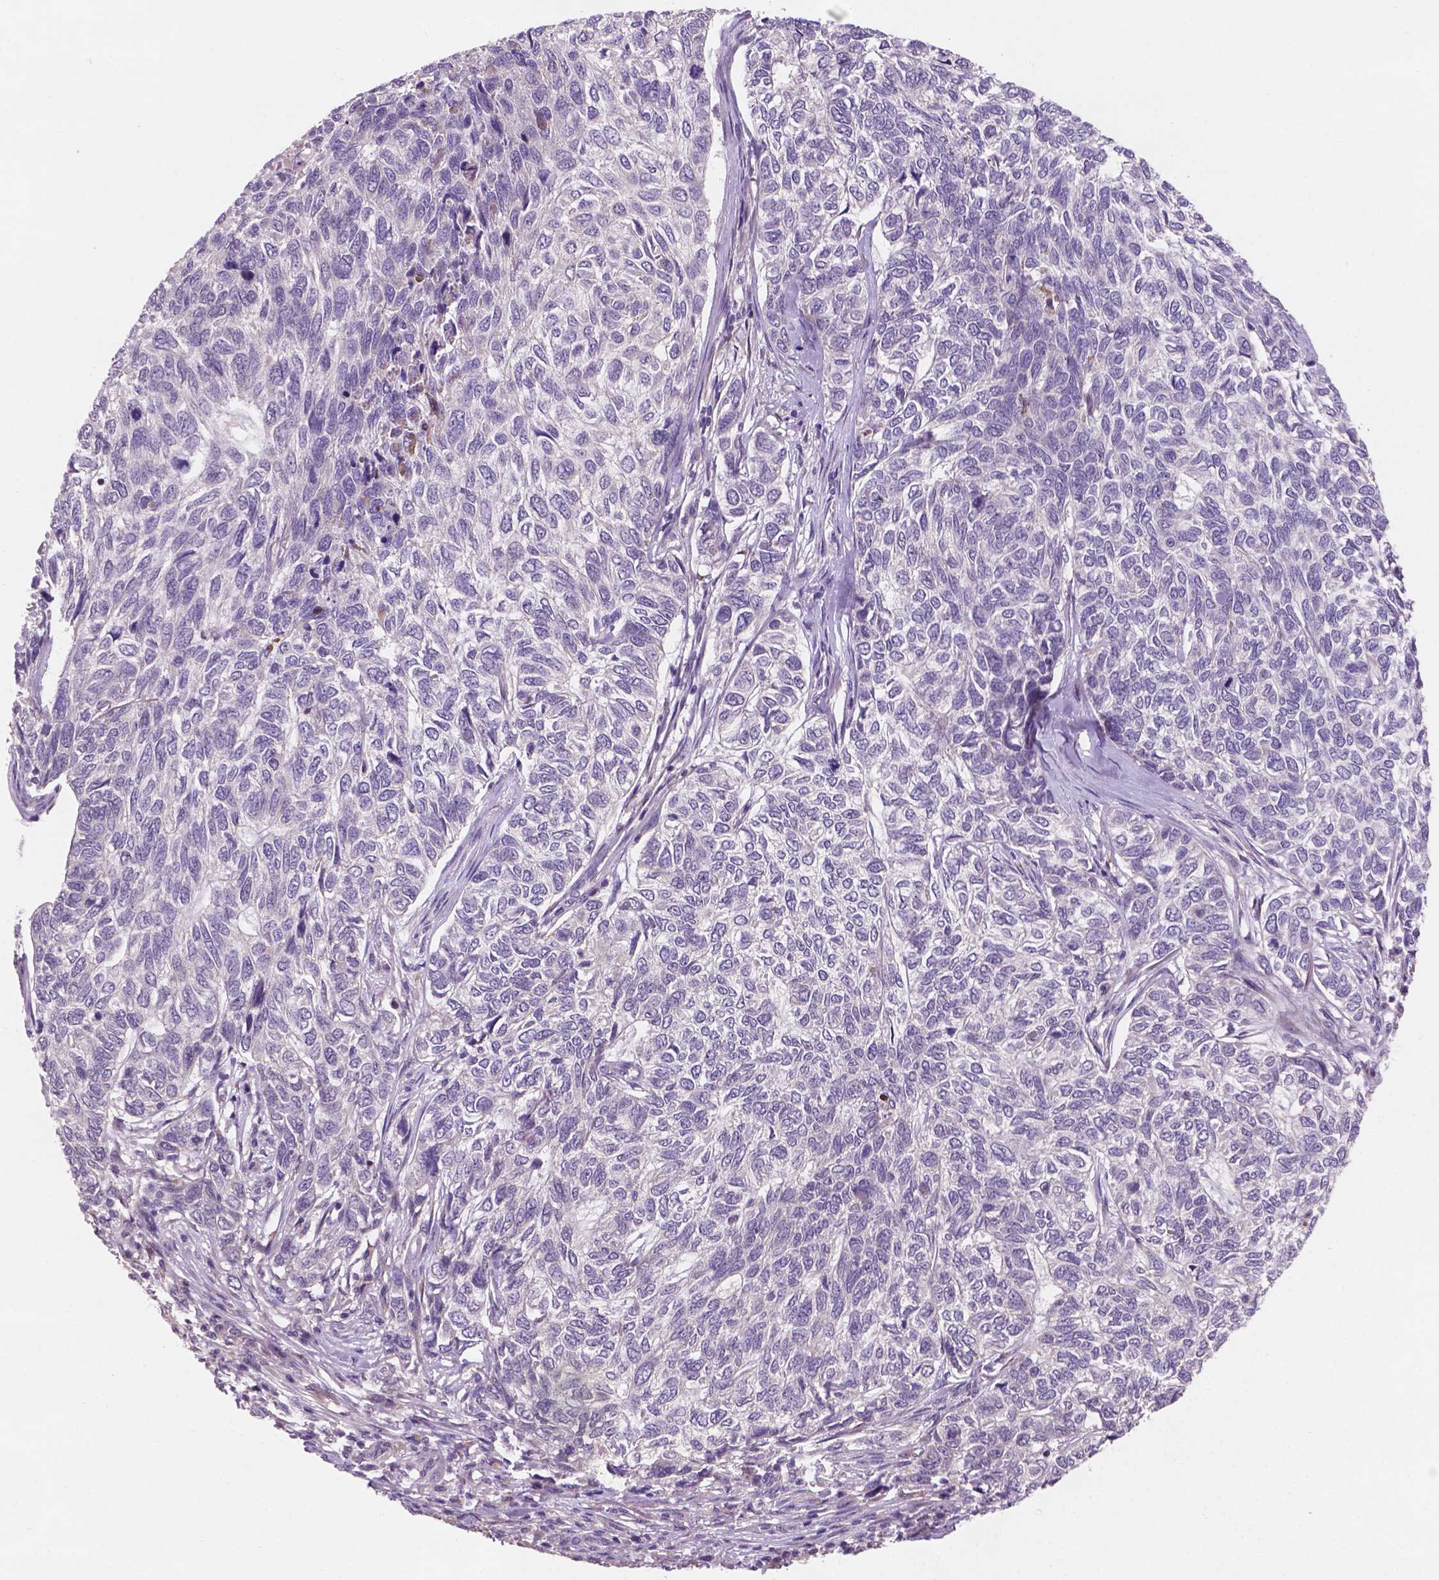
{"staining": {"intensity": "negative", "quantity": "none", "location": "none"}, "tissue": "skin cancer", "cell_type": "Tumor cells", "image_type": "cancer", "snomed": [{"axis": "morphology", "description": "Basal cell carcinoma"}, {"axis": "topography", "description": "Skin"}], "caption": "The photomicrograph shows no significant expression in tumor cells of skin cancer (basal cell carcinoma).", "gene": "GXYLT2", "patient": {"sex": "female", "age": 65}}